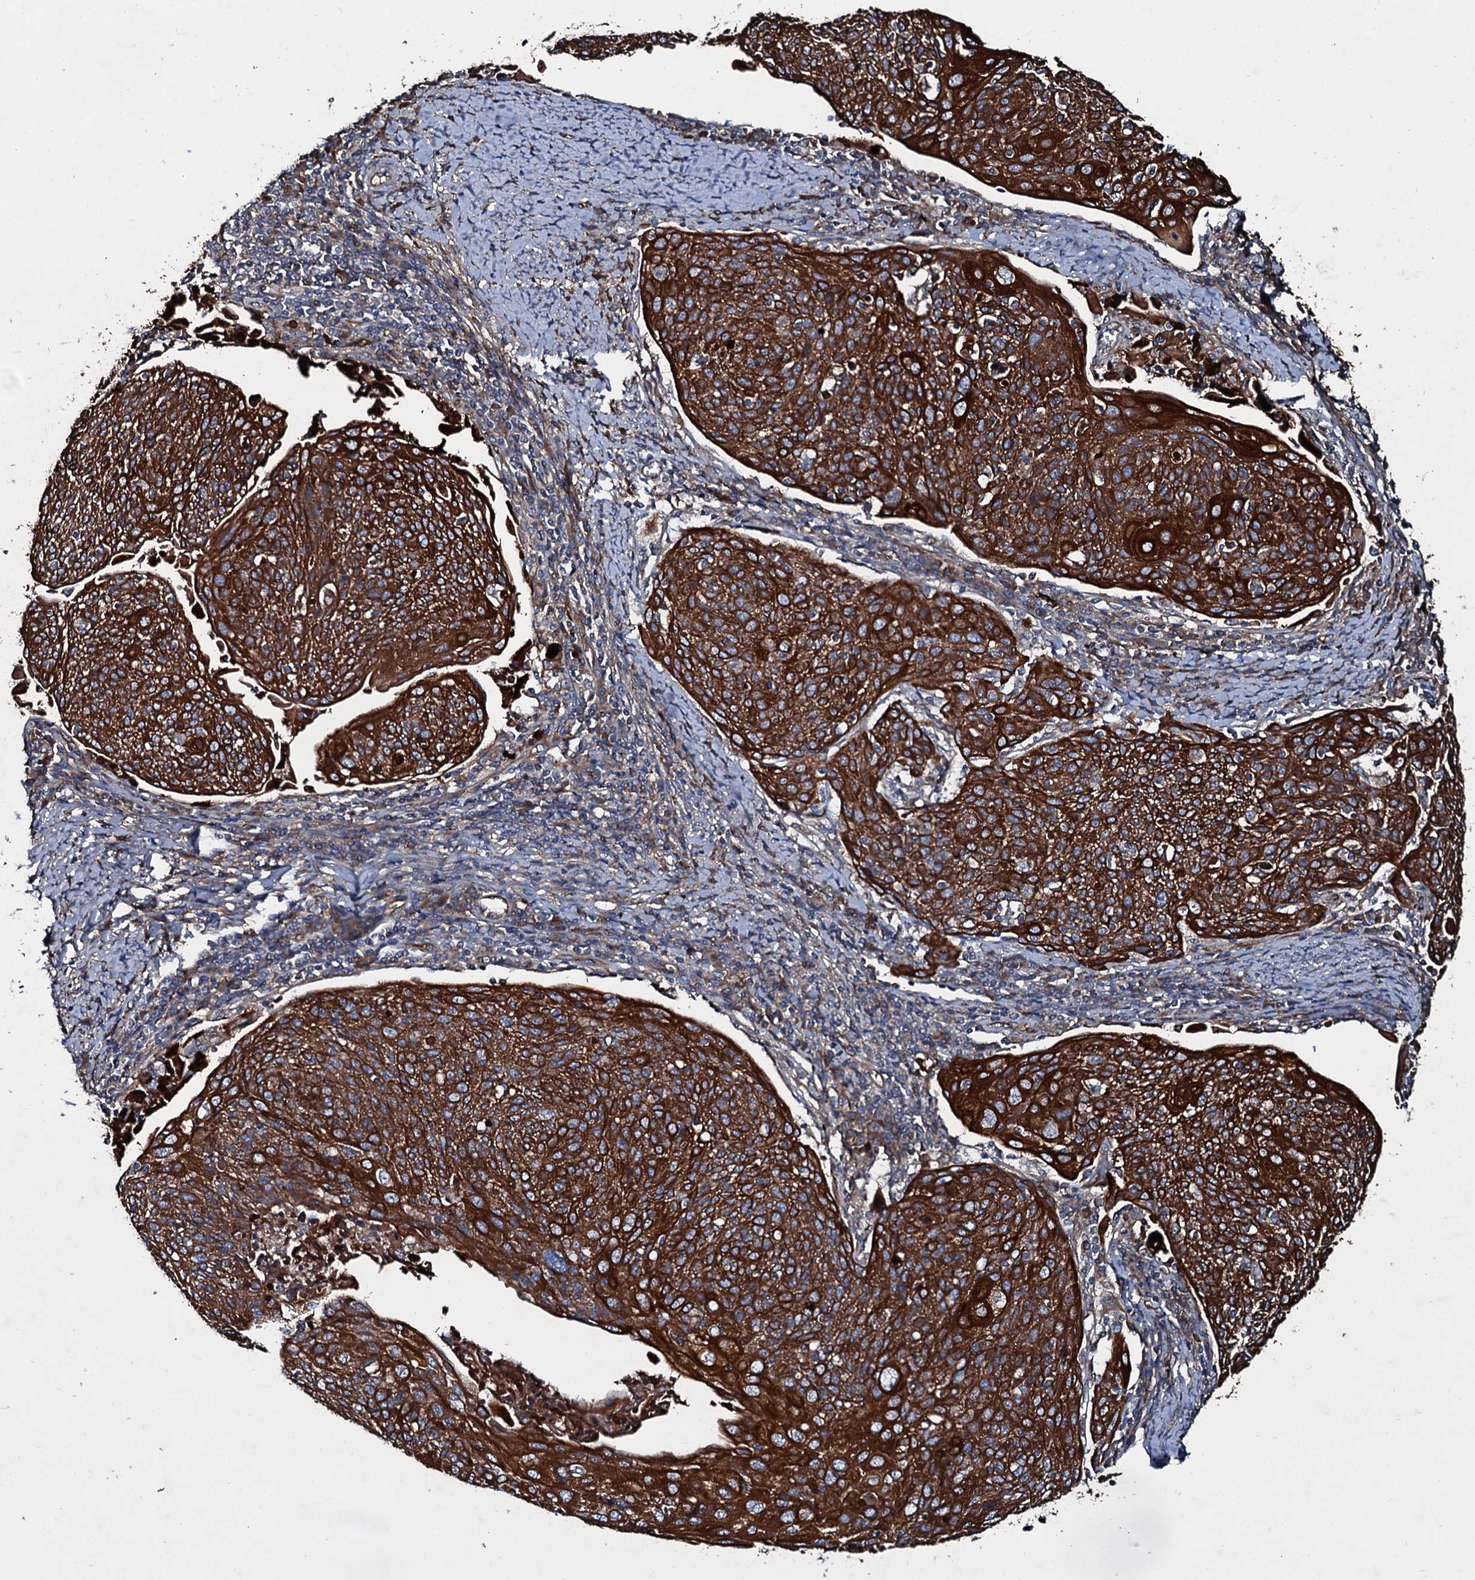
{"staining": {"intensity": "strong", "quantity": ">75%", "location": "cytoplasmic/membranous"}, "tissue": "cervical cancer", "cell_type": "Tumor cells", "image_type": "cancer", "snomed": [{"axis": "morphology", "description": "Squamous cell carcinoma, NOS"}, {"axis": "topography", "description": "Cervix"}], "caption": "A high-resolution micrograph shows immunohistochemistry staining of cervical cancer (squamous cell carcinoma), which reveals strong cytoplasmic/membranous positivity in approximately >75% of tumor cells.", "gene": "DMAC2", "patient": {"sex": "female", "age": 67}}